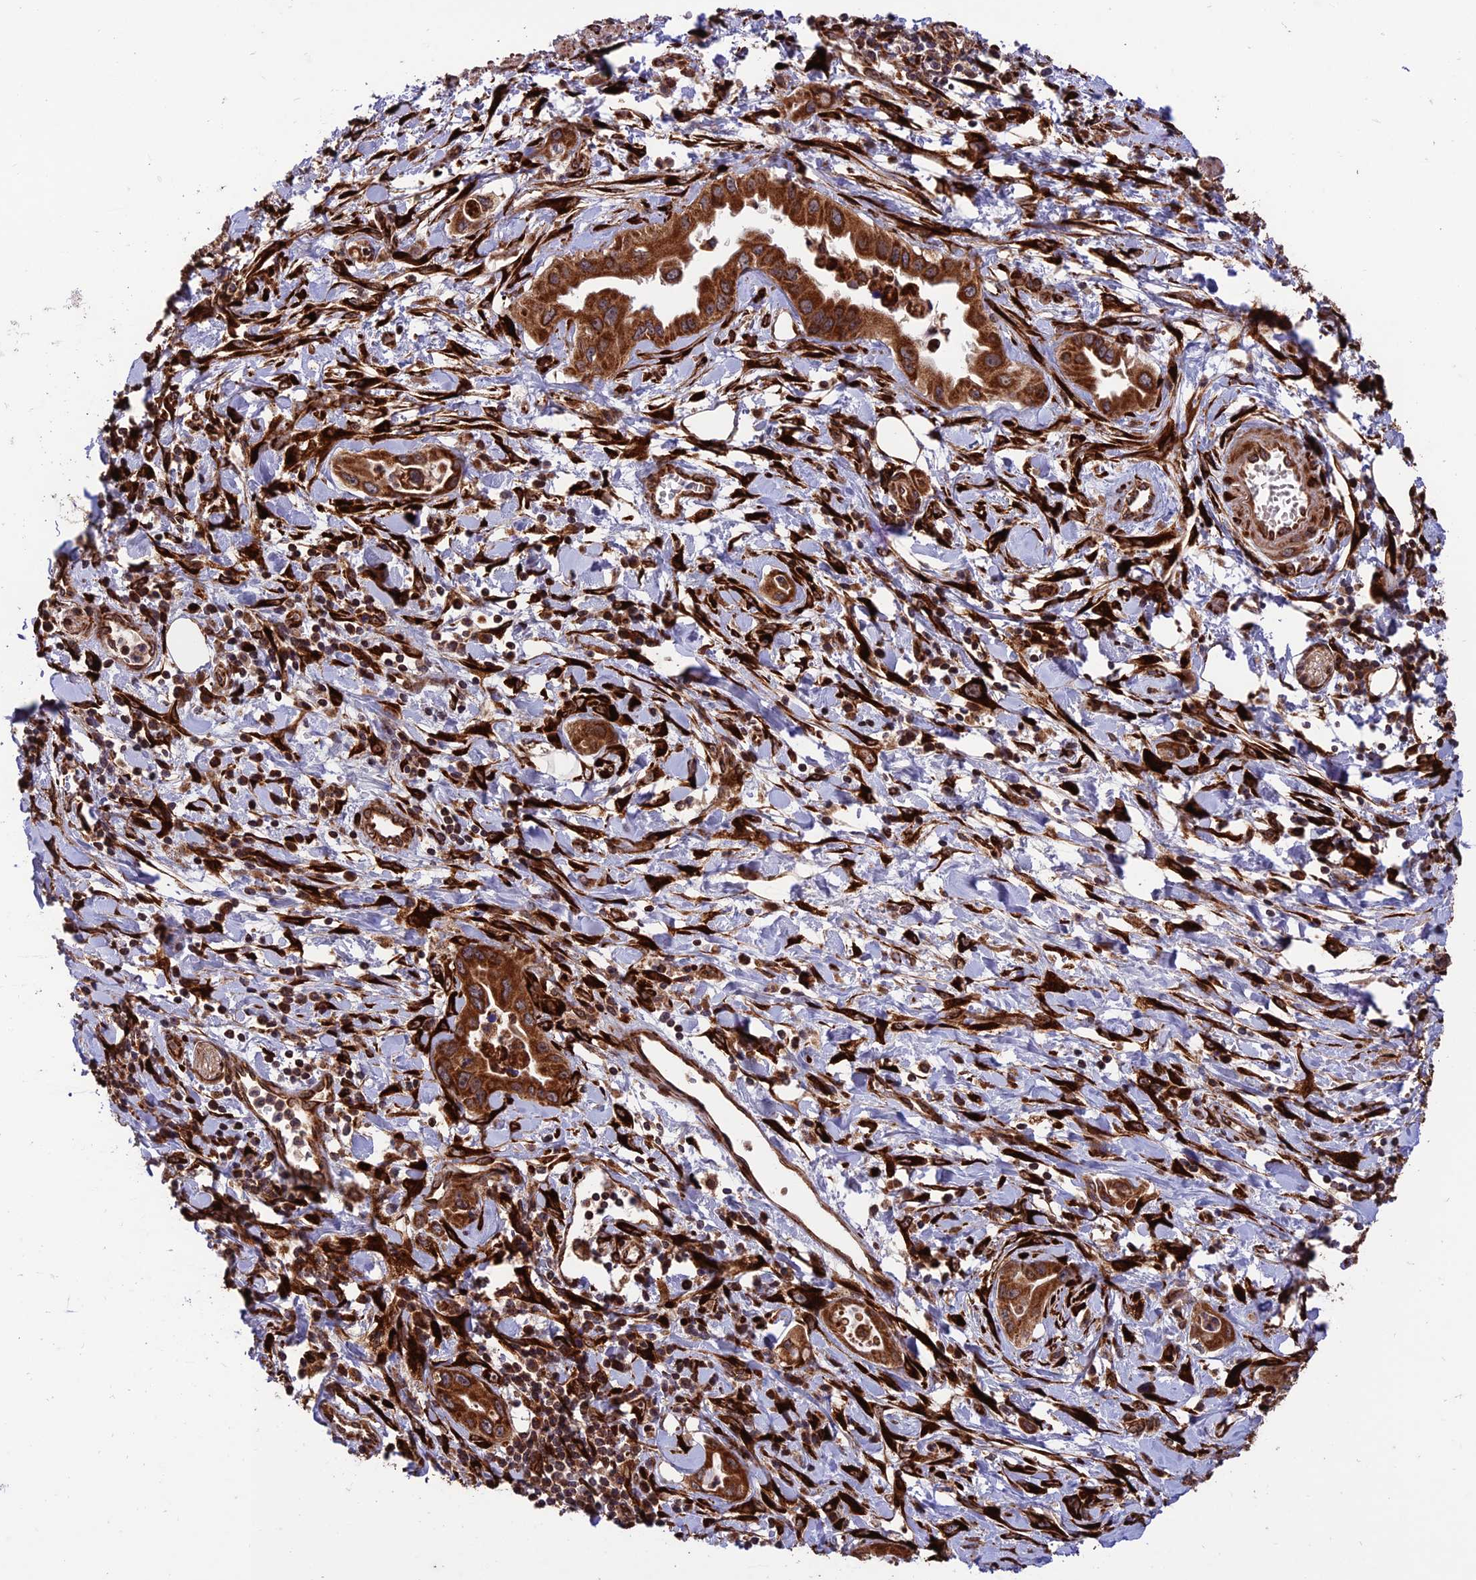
{"staining": {"intensity": "strong", "quantity": ">75%", "location": "cytoplasmic/membranous"}, "tissue": "pancreatic cancer", "cell_type": "Tumor cells", "image_type": "cancer", "snomed": [{"axis": "morphology", "description": "Adenocarcinoma, NOS"}, {"axis": "topography", "description": "Pancreas"}], "caption": "Immunohistochemical staining of adenocarcinoma (pancreatic) shows high levels of strong cytoplasmic/membranous protein positivity in approximately >75% of tumor cells.", "gene": "CRTAP", "patient": {"sex": "female", "age": 77}}